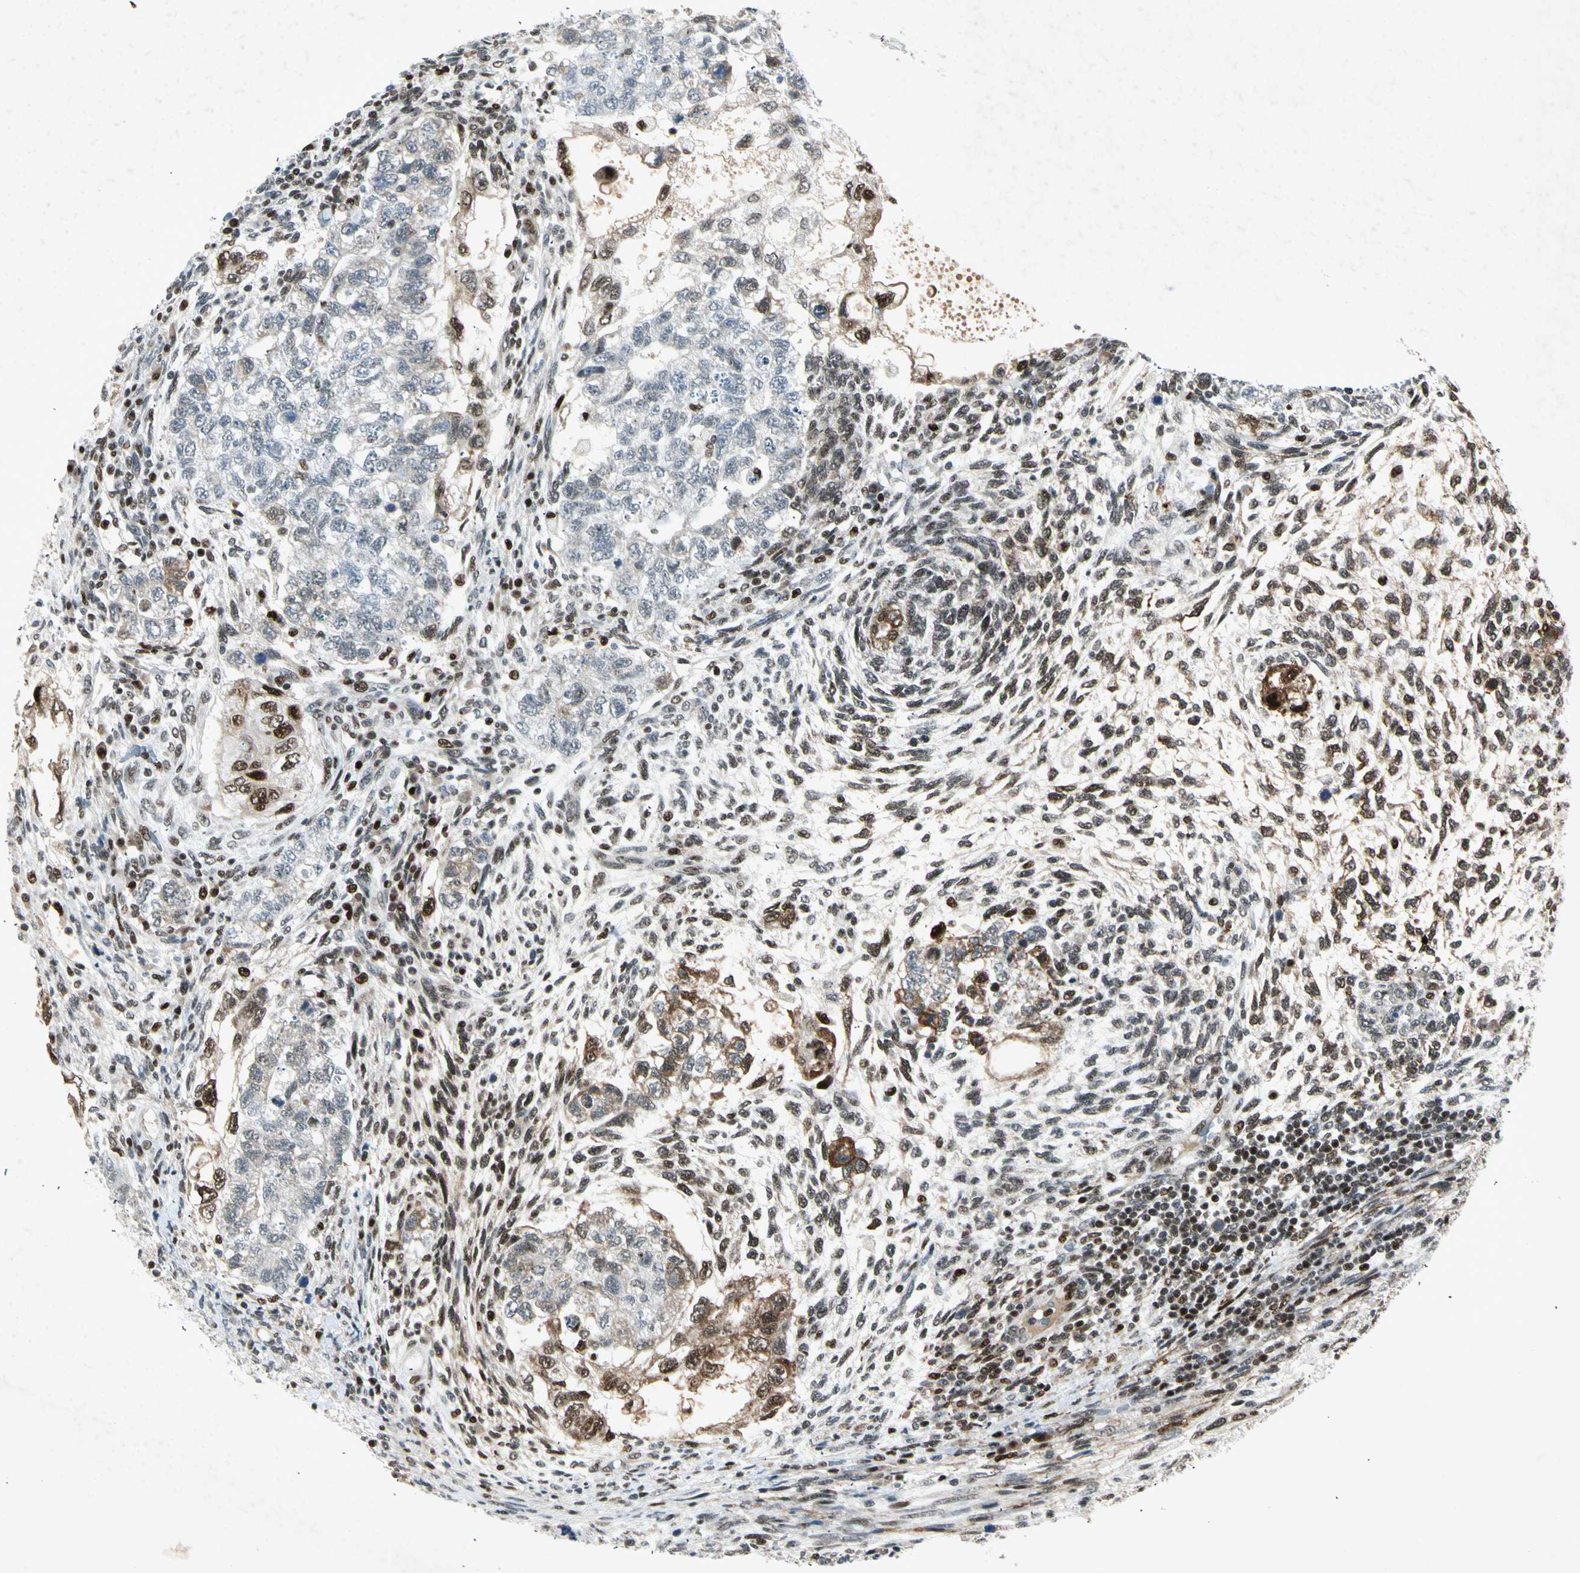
{"staining": {"intensity": "negative", "quantity": "none", "location": "none"}, "tissue": "testis cancer", "cell_type": "Tumor cells", "image_type": "cancer", "snomed": [{"axis": "morphology", "description": "Normal tissue, NOS"}, {"axis": "morphology", "description": "Carcinoma, Embryonal, NOS"}, {"axis": "topography", "description": "Testis"}], "caption": "Histopathology image shows no significant protein expression in tumor cells of embryonal carcinoma (testis).", "gene": "RNF43", "patient": {"sex": "male", "age": 36}}